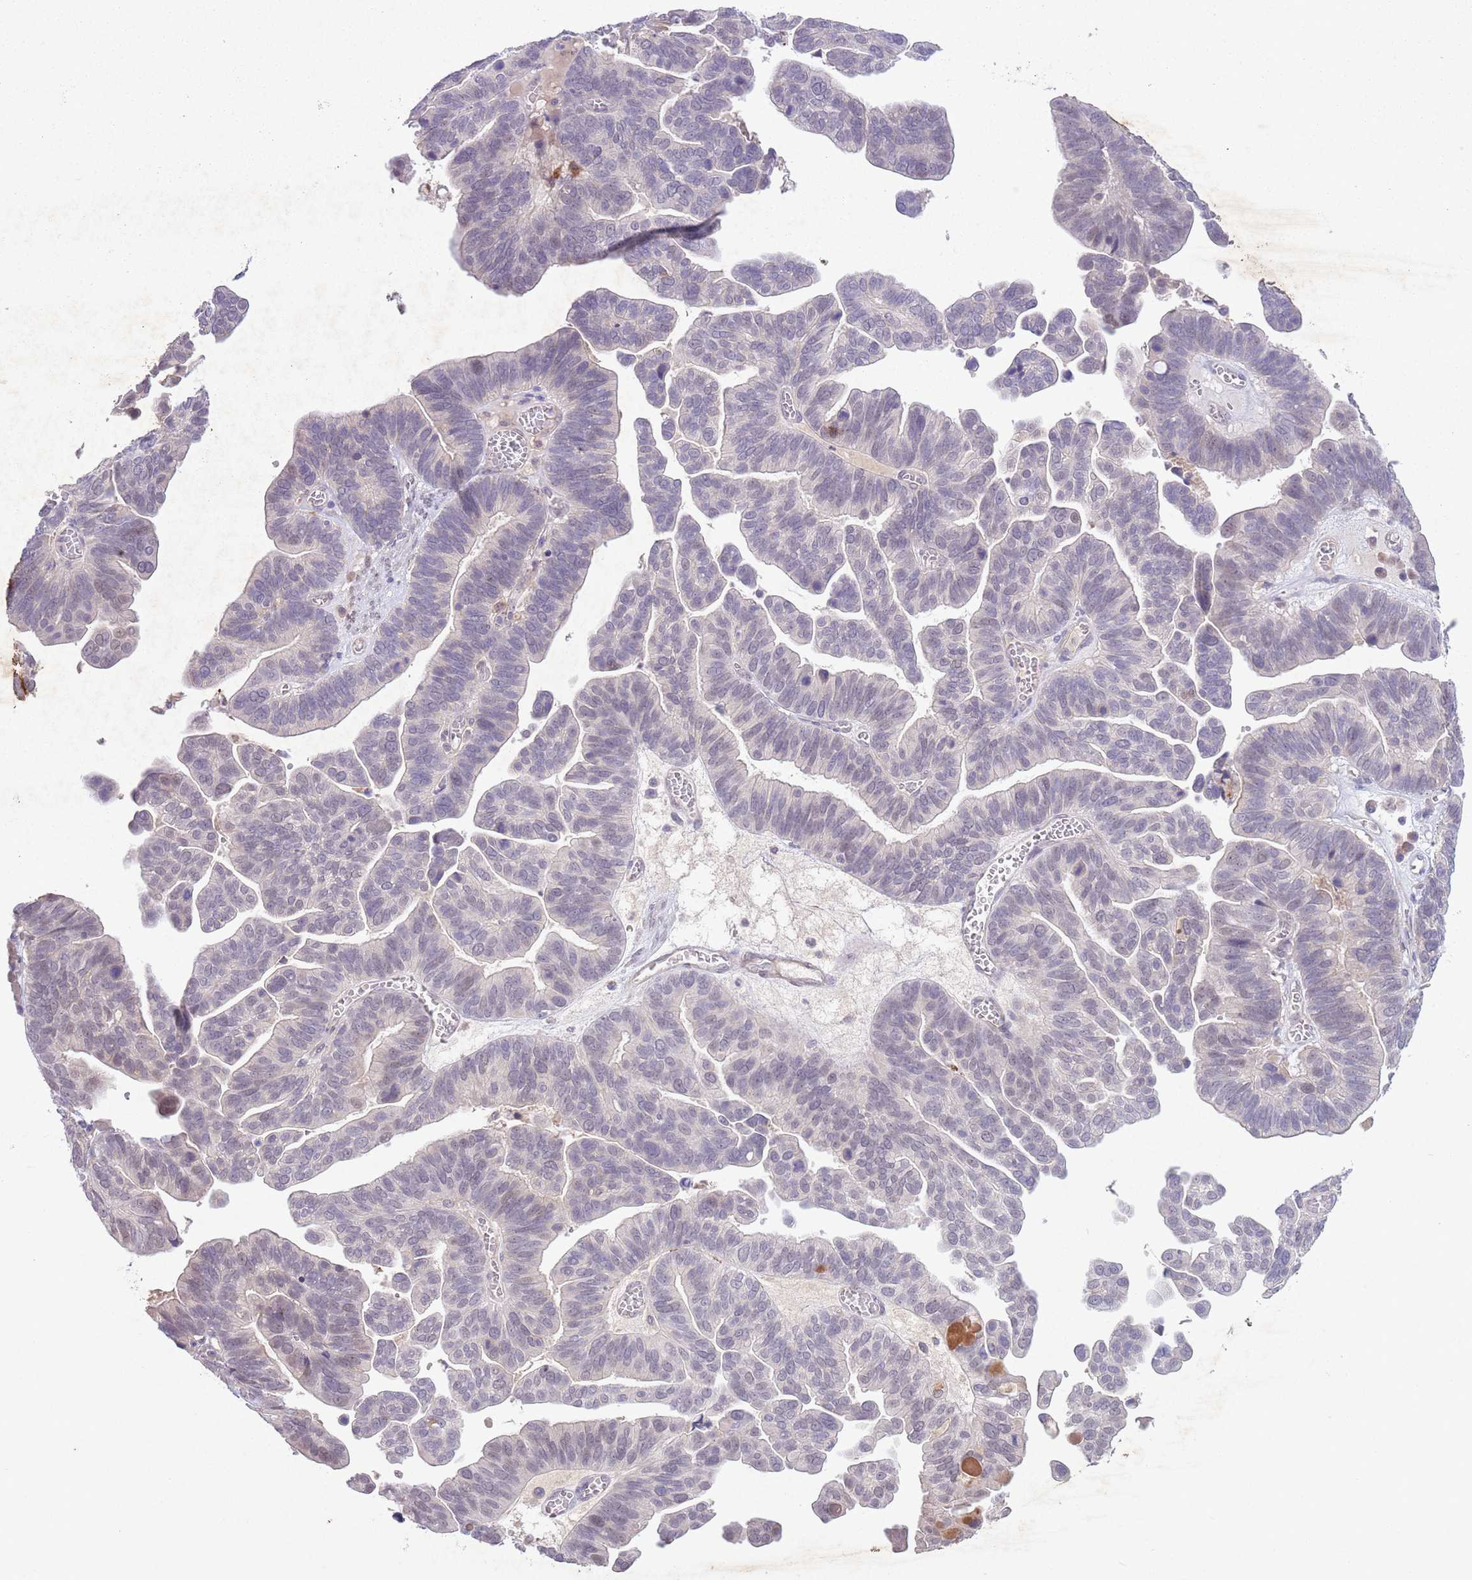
{"staining": {"intensity": "negative", "quantity": "none", "location": "none"}, "tissue": "ovarian cancer", "cell_type": "Tumor cells", "image_type": "cancer", "snomed": [{"axis": "morphology", "description": "Cystadenocarcinoma, serous, NOS"}, {"axis": "topography", "description": "Ovary"}], "caption": "There is no significant positivity in tumor cells of ovarian serous cystadenocarcinoma.", "gene": "CCNI", "patient": {"sex": "female", "age": 56}}